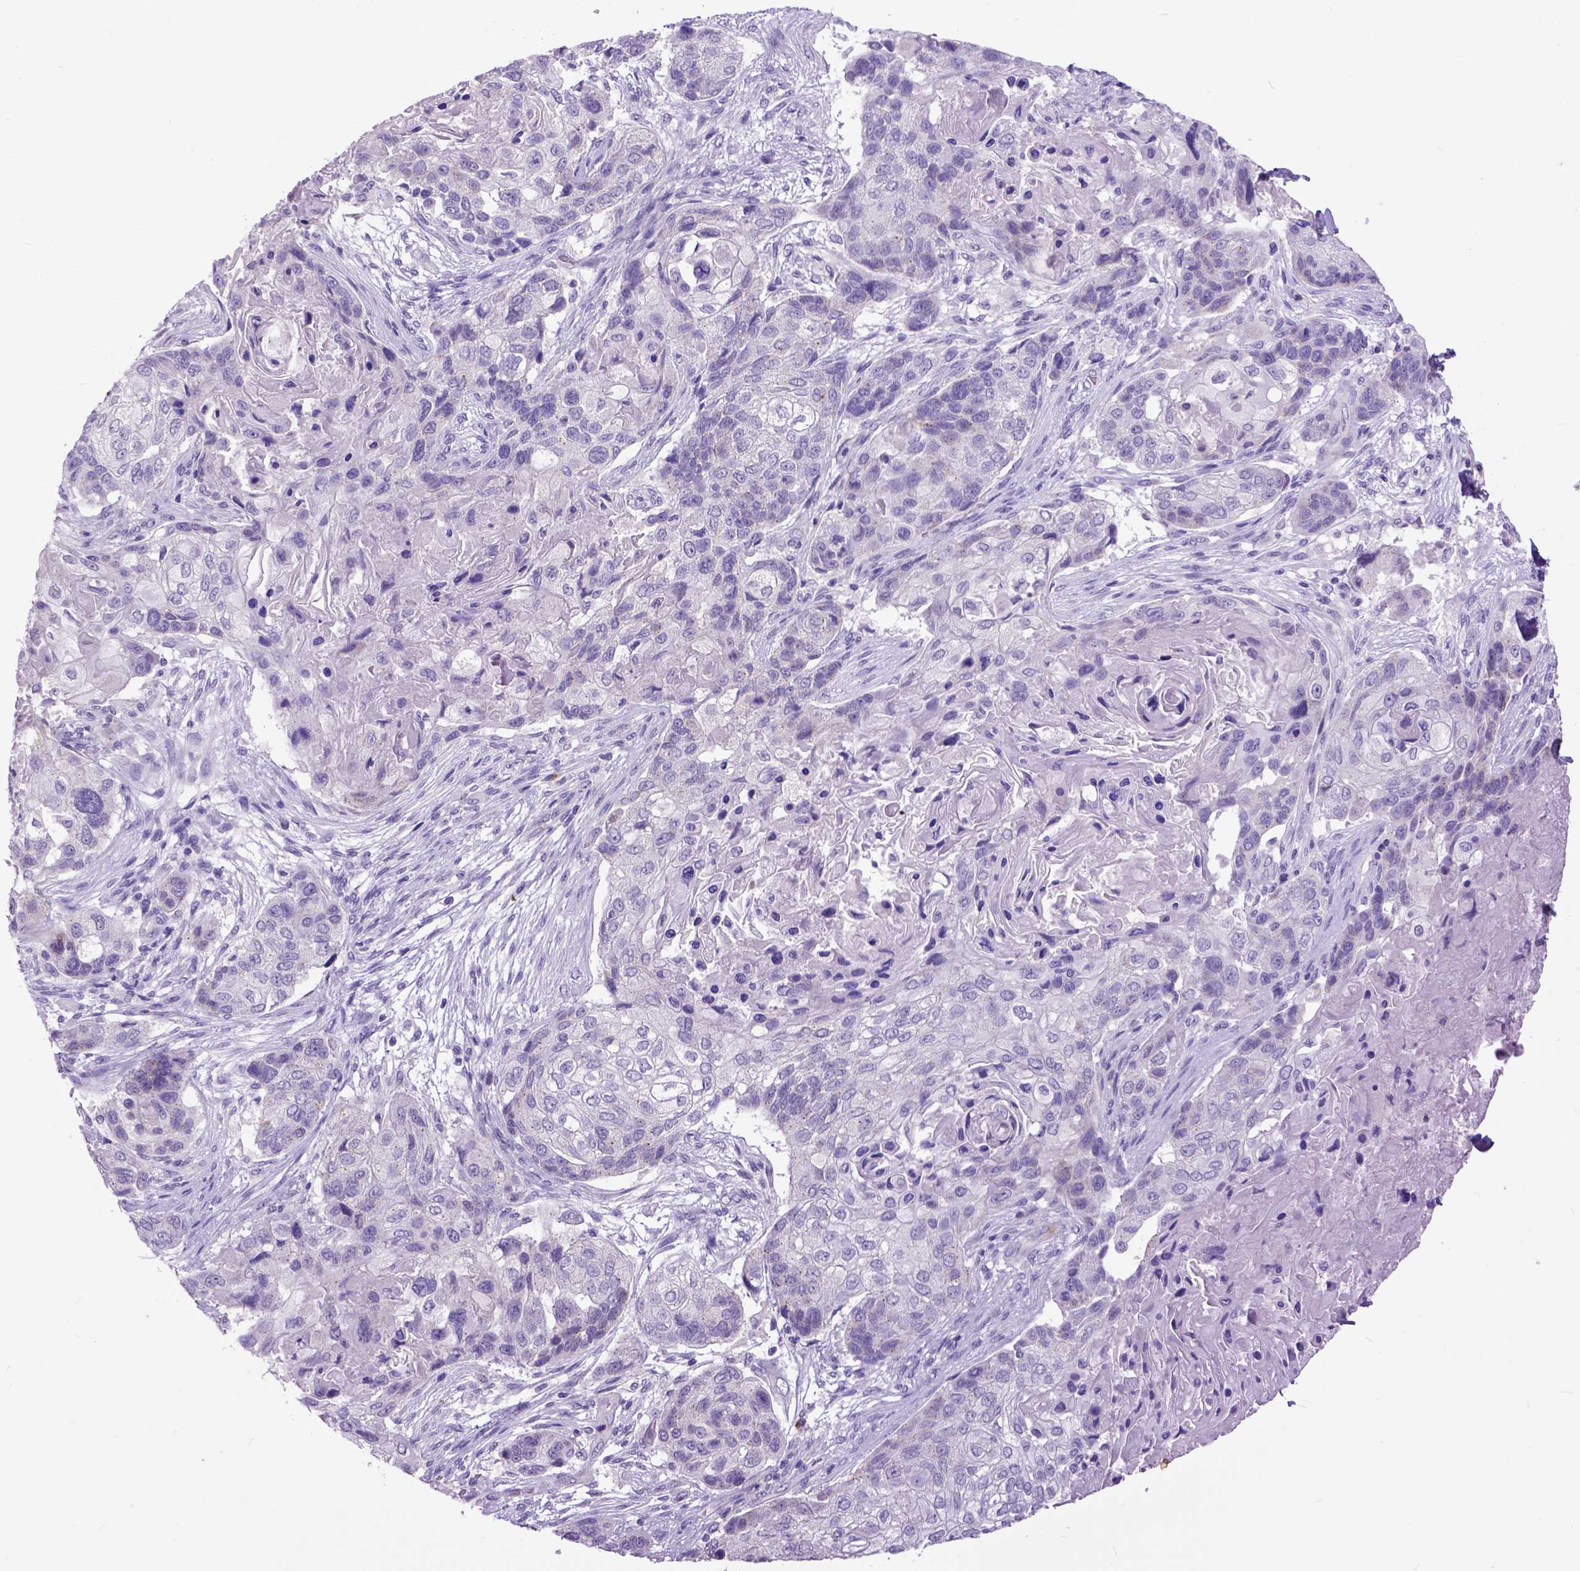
{"staining": {"intensity": "negative", "quantity": "none", "location": "none"}, "tissue": "lung cancer", "cell_type": "Tumor cells", "image_type": "cancer", "snomed": [{"axis": "morphology", "description": "Squamous cell carcinoma, NOS"}, {"axis": "topography", "description": "Lung"}], "caption": "High magnification brightfield microscopy of lung cancer (squamous cell carcinoma) stained with DAB (brown) and counterstained with hematoxylin (blue): tumor cells show no significant positivity.", "gene": "RAB25", "patient": {"sex": "male", "age": 69}}